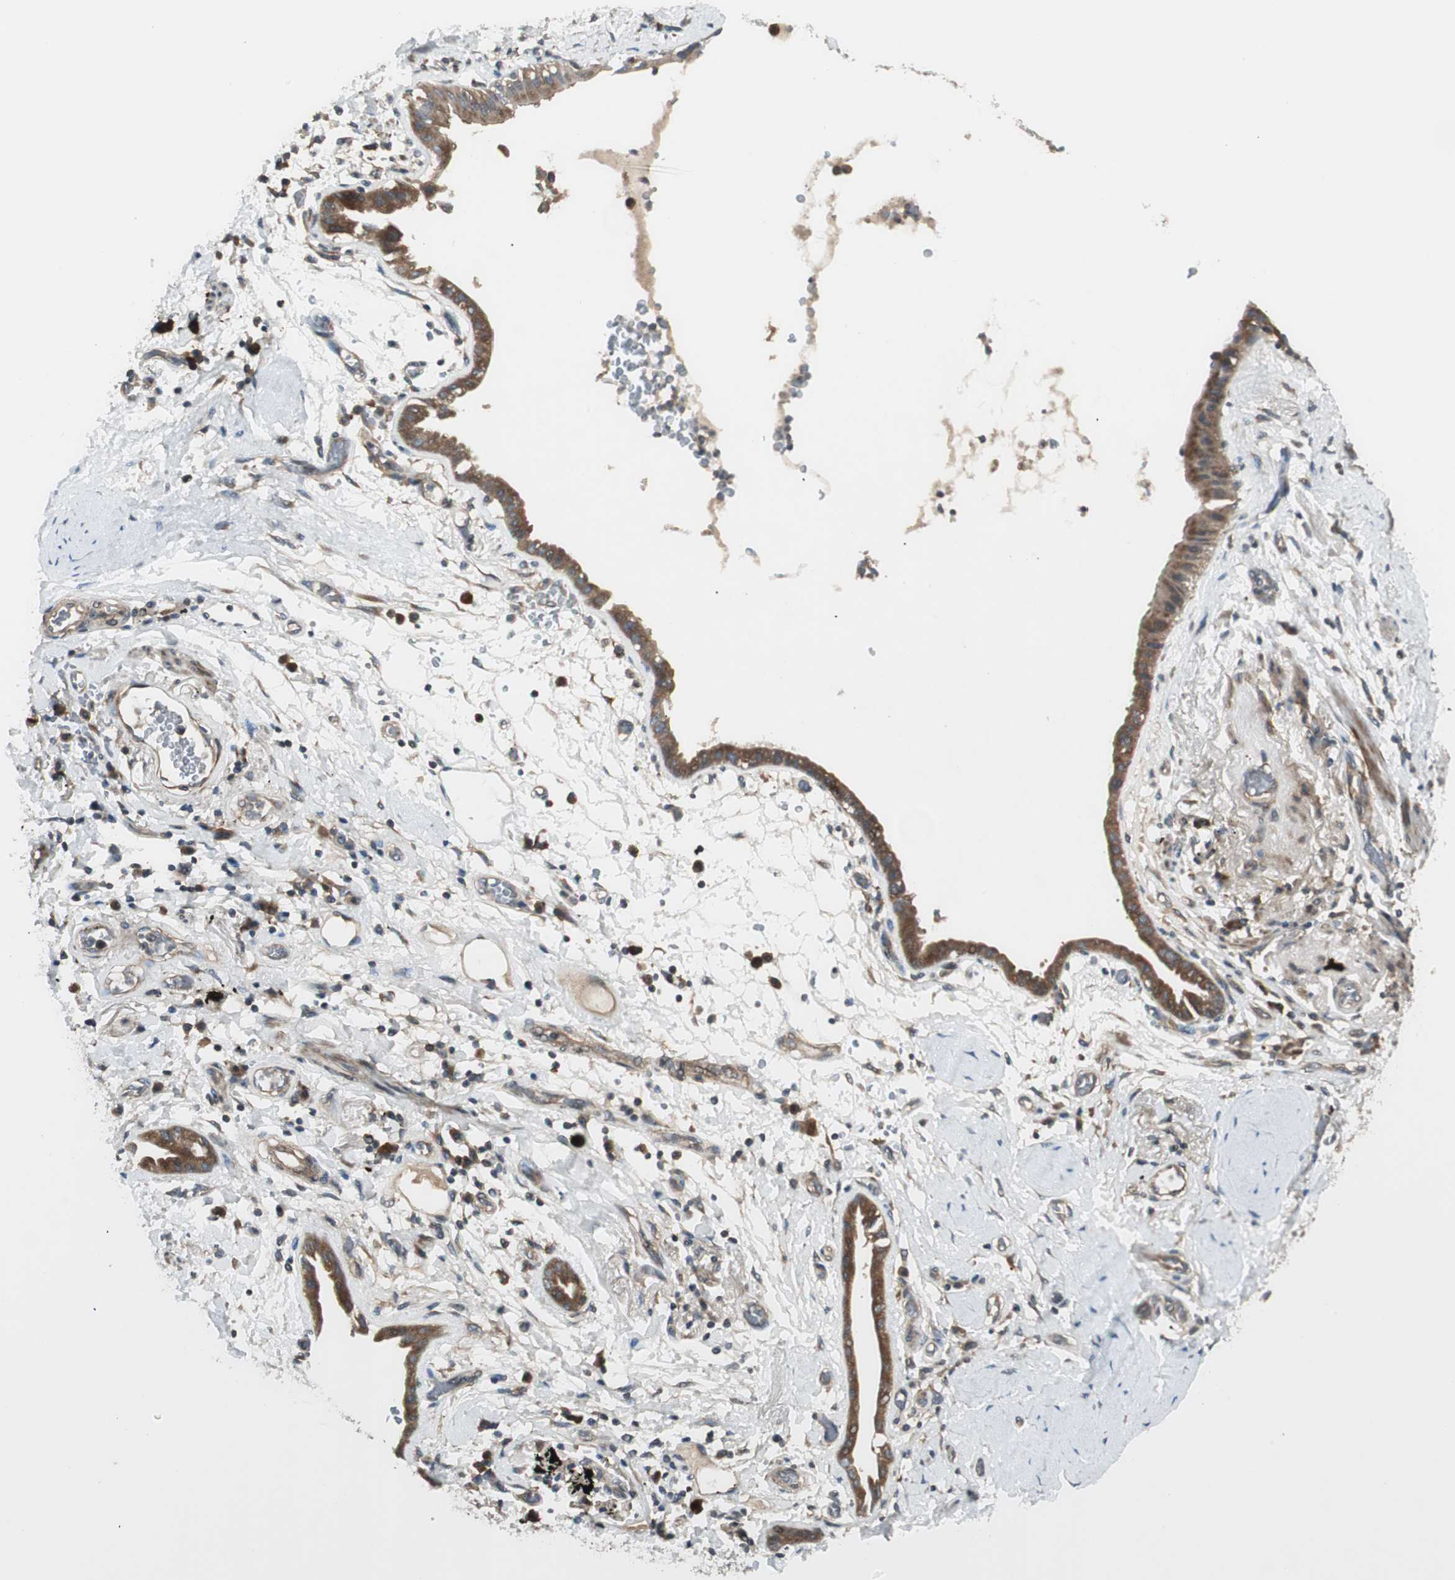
{"staining": {"intensity": "moderate", "quantity": ">75%", "location": "cytoplasmic/membranous"}, "tissue": "lung cancer", "cell_type": "Tumor cells", "image_type": "cancer", "snomed": [{"axis": "morphology", "description": "Adenocarcinoma, NOS"}, {"axis": "topography", "description": "Lung"}], "caption": "Brown immunohistochemical staining in human adenocarcinoma (lung) displays moderate cytoplasmic/membranous expression in about >75% of tumor cells. The staining was performed using DAB (3,3'-diaminobenzidine), with brown indicating positive protein expression. Nuclei are stained blue with hematoxylin.", "gene": "SFRP1", "patient": {"sex": "female", "age": 70}}